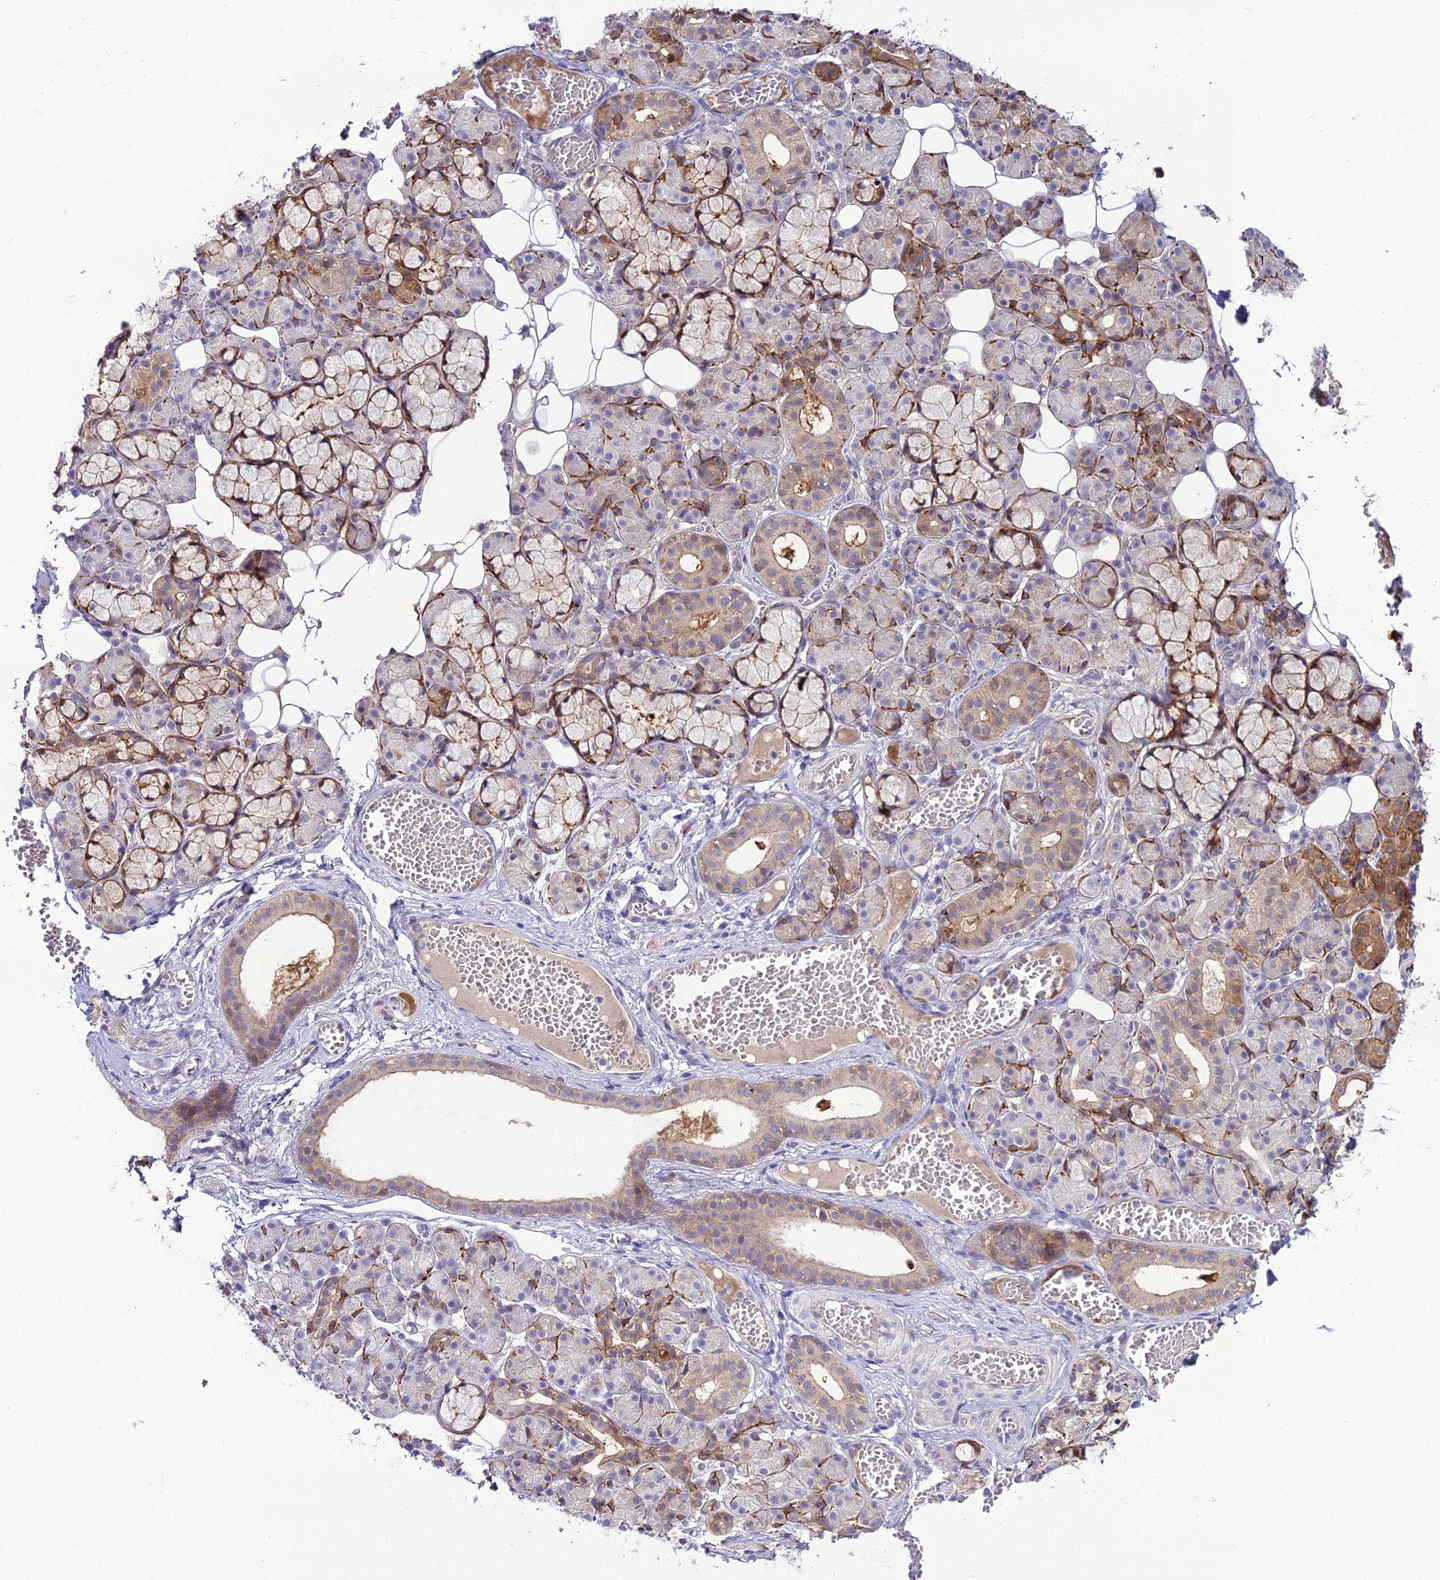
{"staining": {"intensity": "moderate", "quantity": "<25%", "location": "cytoplasmic/membranous,nuclear"}, "tissue": "salivary gland", "cell_type": "Glandular cells", "image_type": "normal", "snomed": [{"axis": "morphology", "description": "Normal tissue, NOS"}, {"axis": "topography", "description": "Salivary gland"}], "caption": "Benign salivary gland was stained to show a protein in brown. There is low levels of moderate cytoplasmic/membranous,nuclear staining in about <25% of glandular cells. (Brightfield microscopy of DAB IHC at high magnification).", "gene": "MB21D2", "patient": {"sex": "male", "age": 63}}